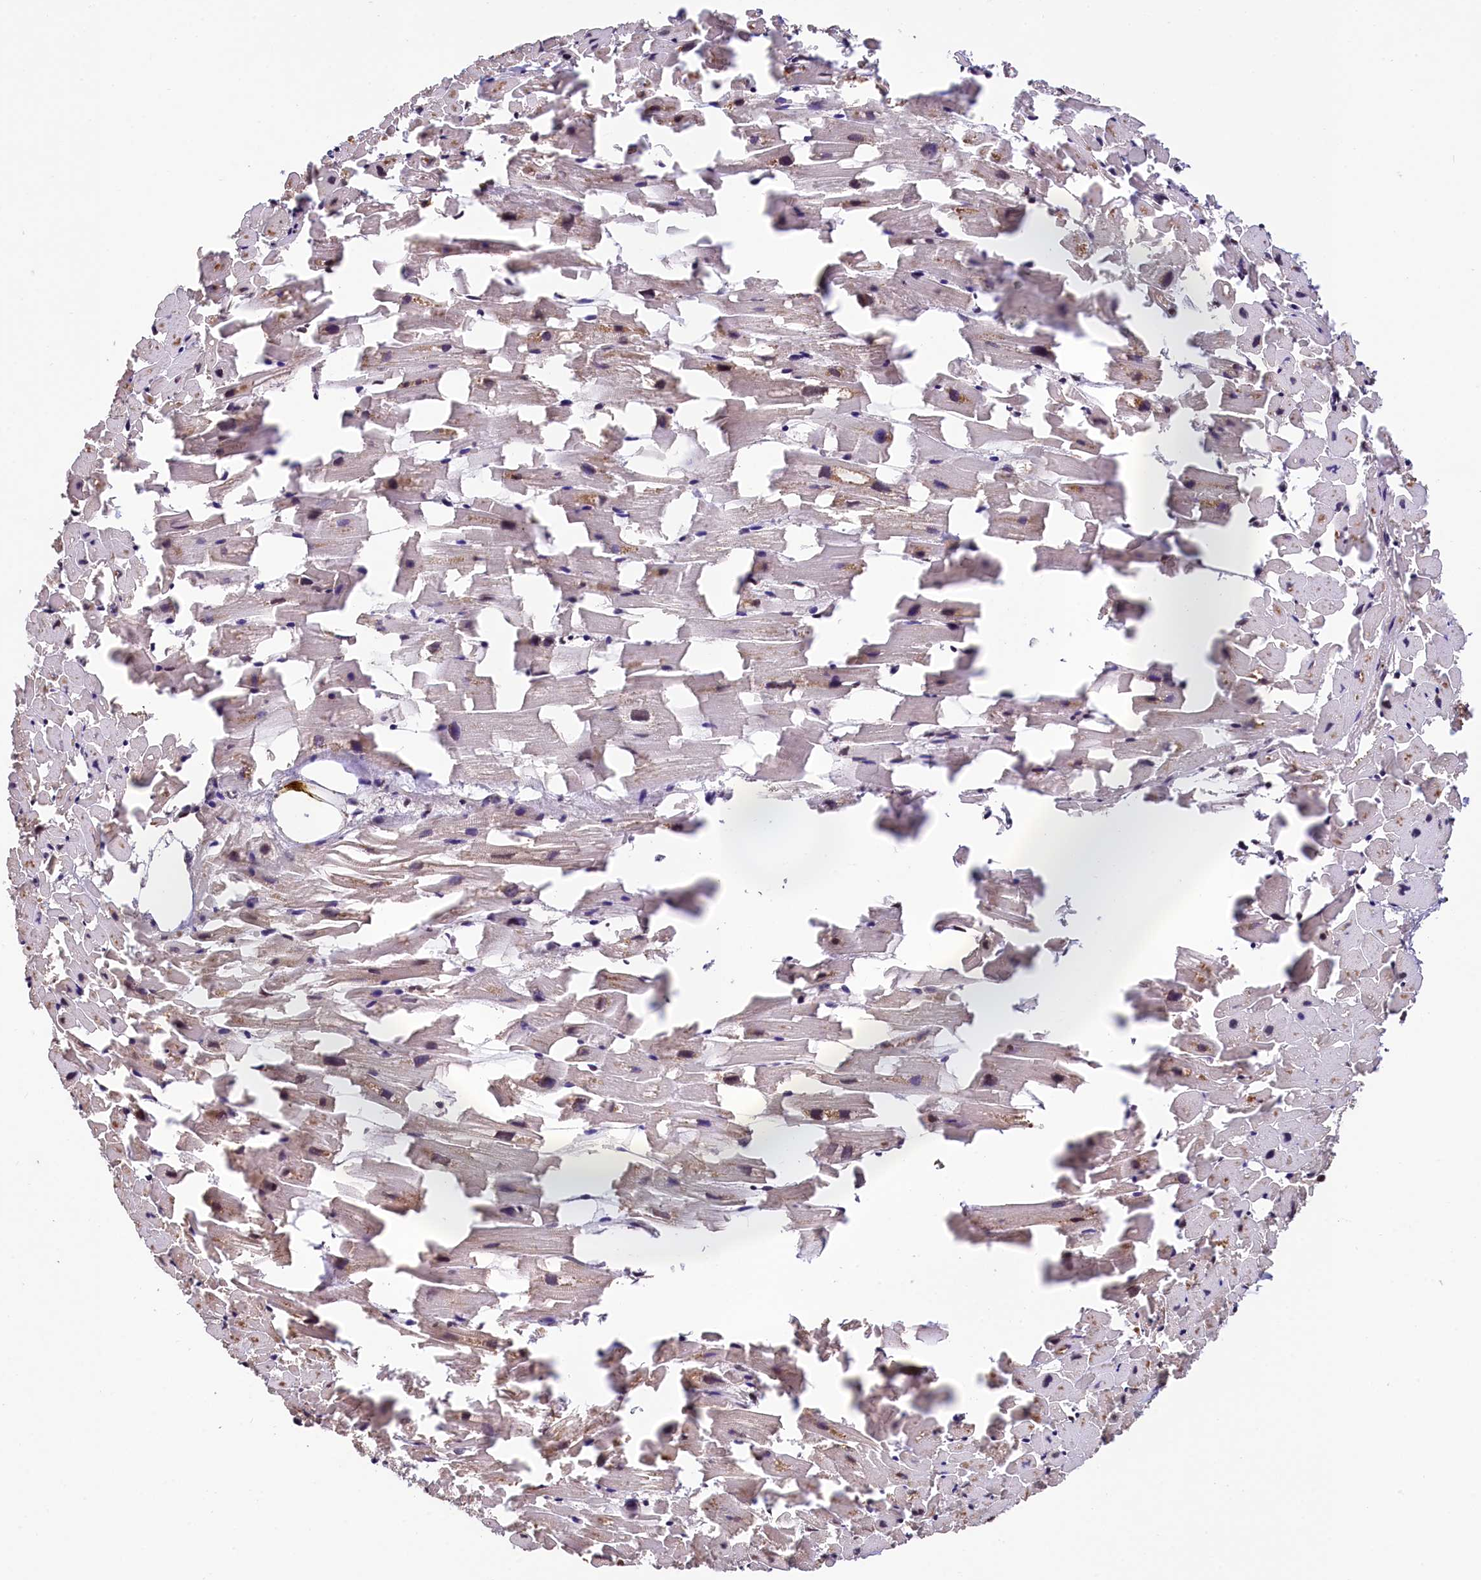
{"staining": {"intensity": "moderate", "quantity": "<25%", "location": "cytoplasmic/membranous"}, "tissue": "heart muscle", "cell_type": "Cardiomyocytes", "image_type": "normal", "snomed": [{"axis": "morphology", "description": "Normal tissue, NOS"}, {"axis": "topography", "description": "Heart"}], "caption": "Approximately <25% of cardiomyocytes in unremarkable human heart muscle exhibit moderate cytoplasmic/membranous protein expression as visualized by brown immunohistochemical staining.", "gene": "ZNF2", "patient": {"sex": "female", "age": 64}}